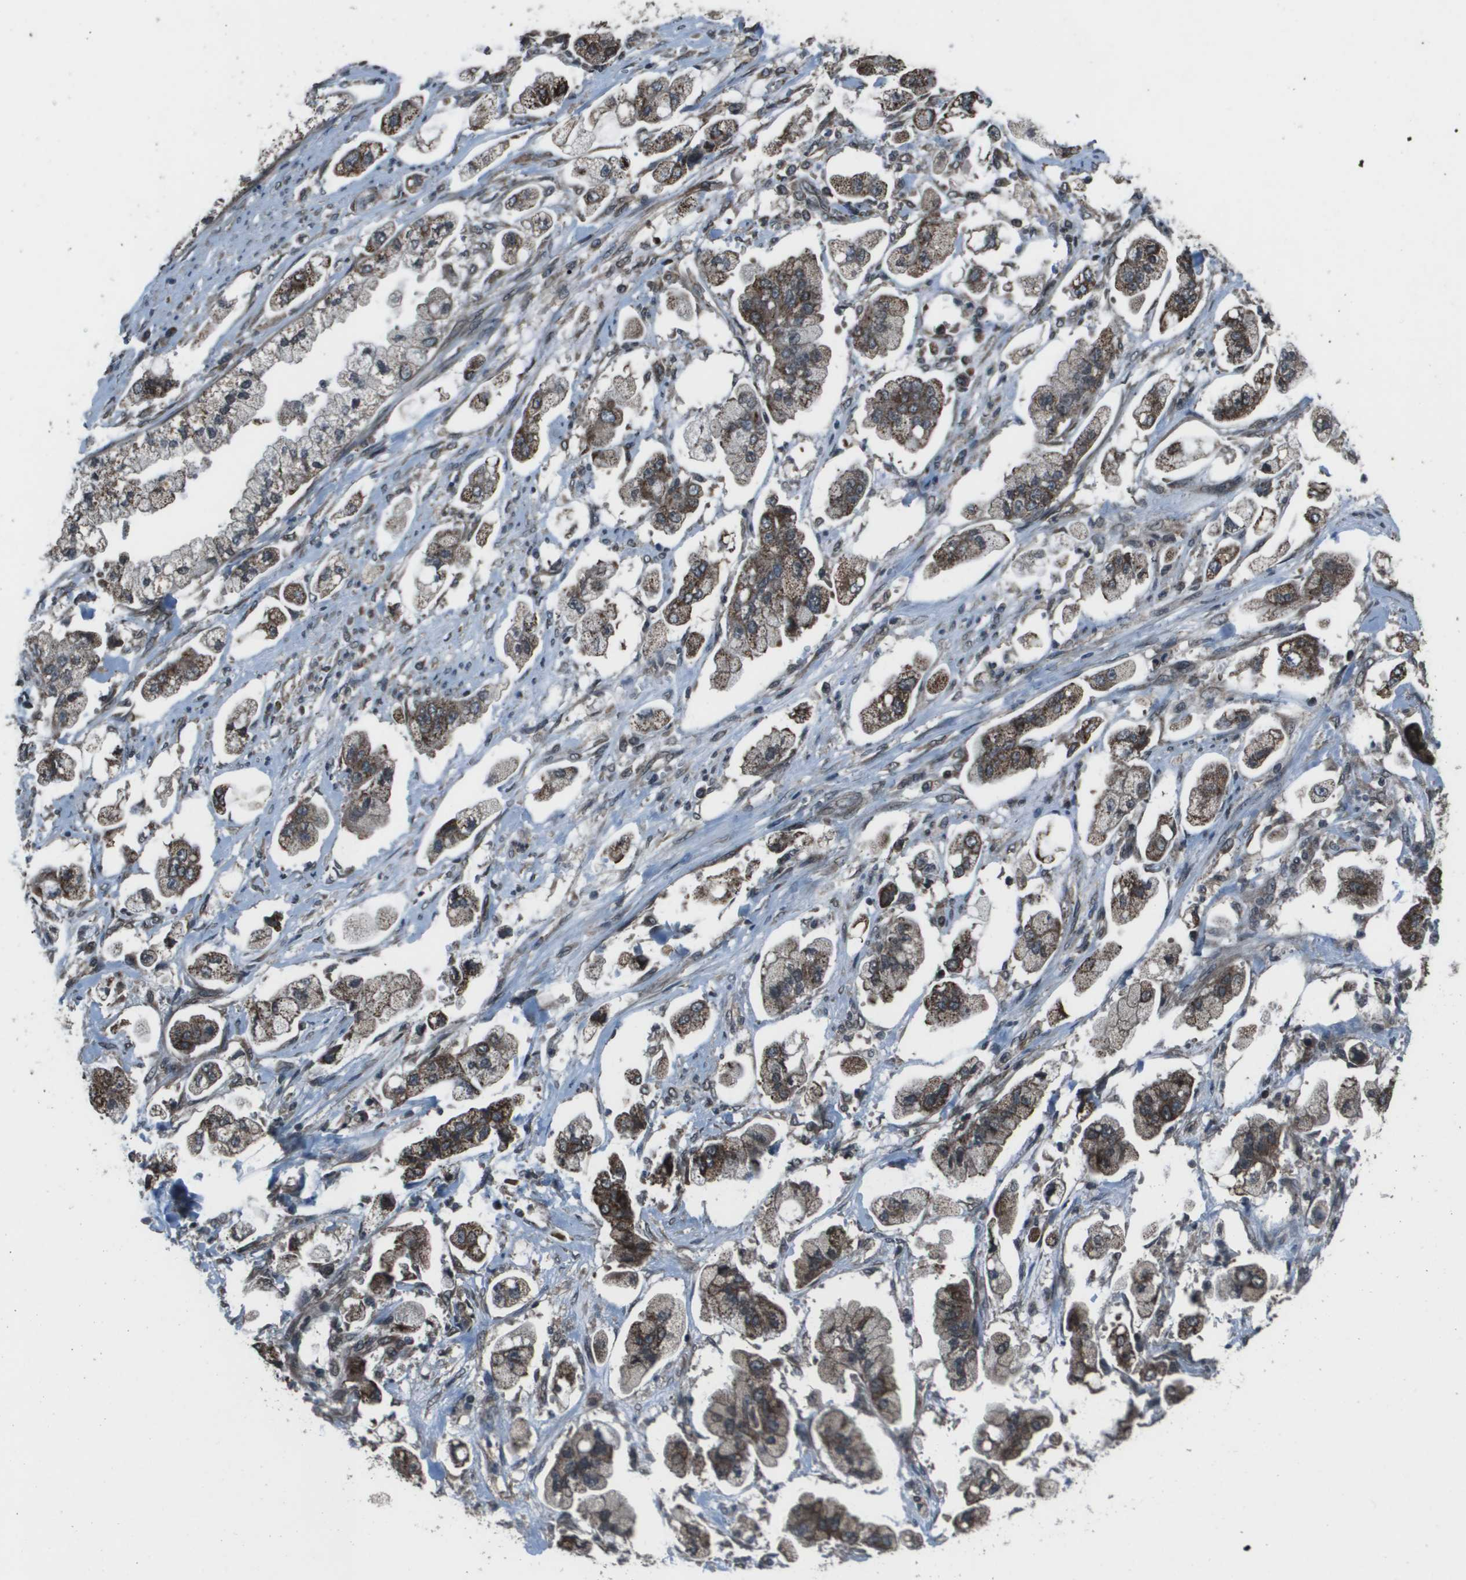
{"staining": {"intensity": "strong", "quantity": ">75%", "location": "cytoplasmic/membranous"}, "tissue": "stomach cancer", "cell_type": "Tumor cells", "image_type": "cancer", "snomed": [{"axis": "morphology", "description": "Adenocarcinoma, NOS"}, {"axis": "topography", "description": "Stomach"}], "caption": "Tumor cells exhibit high levels of strong cytoplasmic/membranous staining in approximately >75% of cells in human adenocarcinoma (stomach).", "gene": "PPFIA1", "patient": {"sex": "male", "age": 62}}